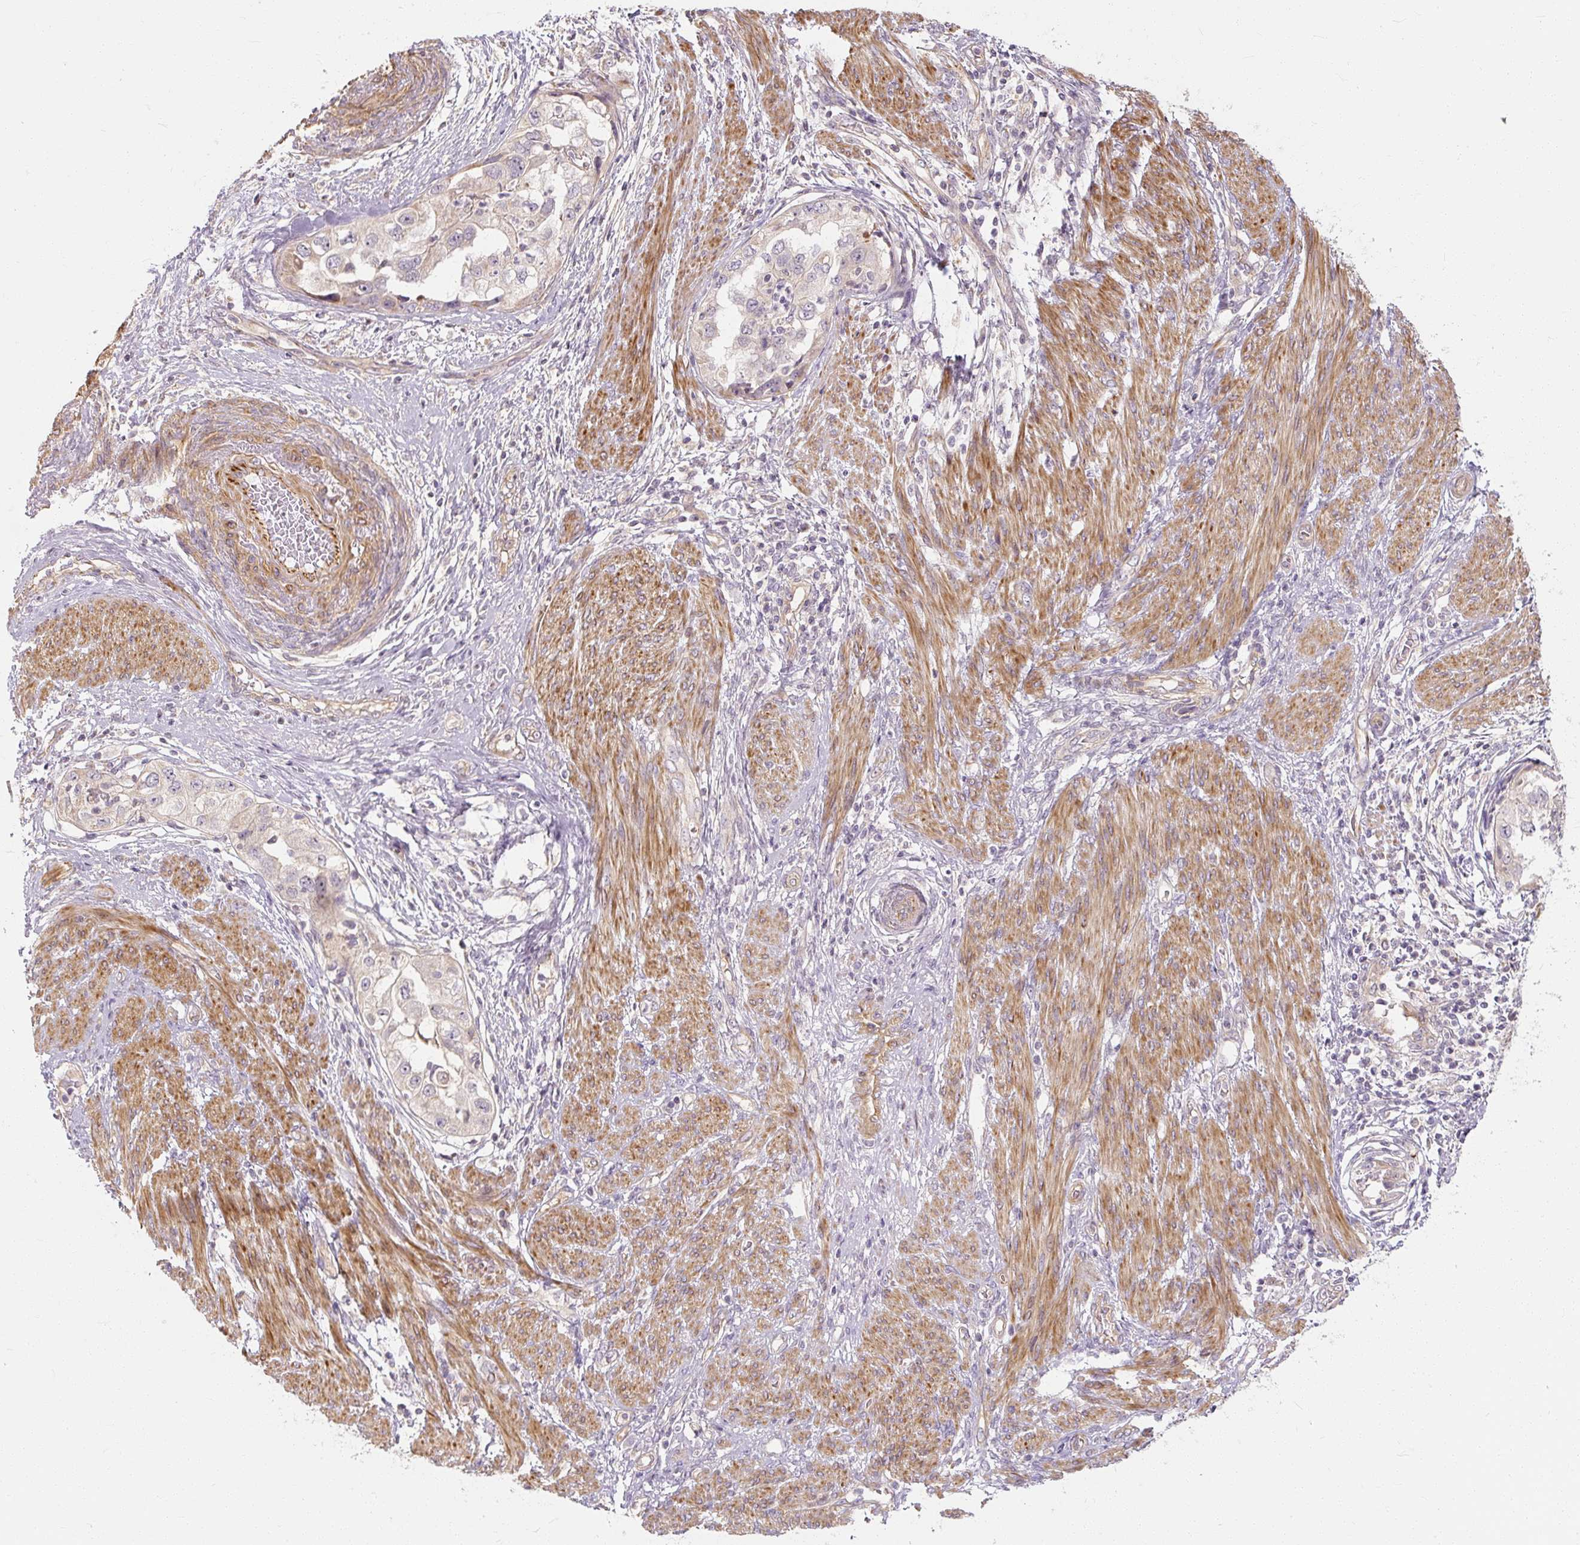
{"staining": {"intensity": "negative", "quantity": "none", "location": "none"}, "tissue": "endometrial cancer", "cell_type": "Tumor cells", "image_type": "cancer", "snomed": [{"axis": "morphology", "description": "Adenocarcinoma, NOS"}, {"axis": "topography", "description": "Endometrium"}], "caption": "Protein analysis of endometrial cancer (adenocarcinoma) exhibits no significant staining in tumor cells. (DAB (3,3'-diaminobenzidine) immunohistochemistry (IHC) visualized using brightfield microscopy, high magnification).", "gene": "RB1CC1", "patient": {"sex": "female", "age": 85}}